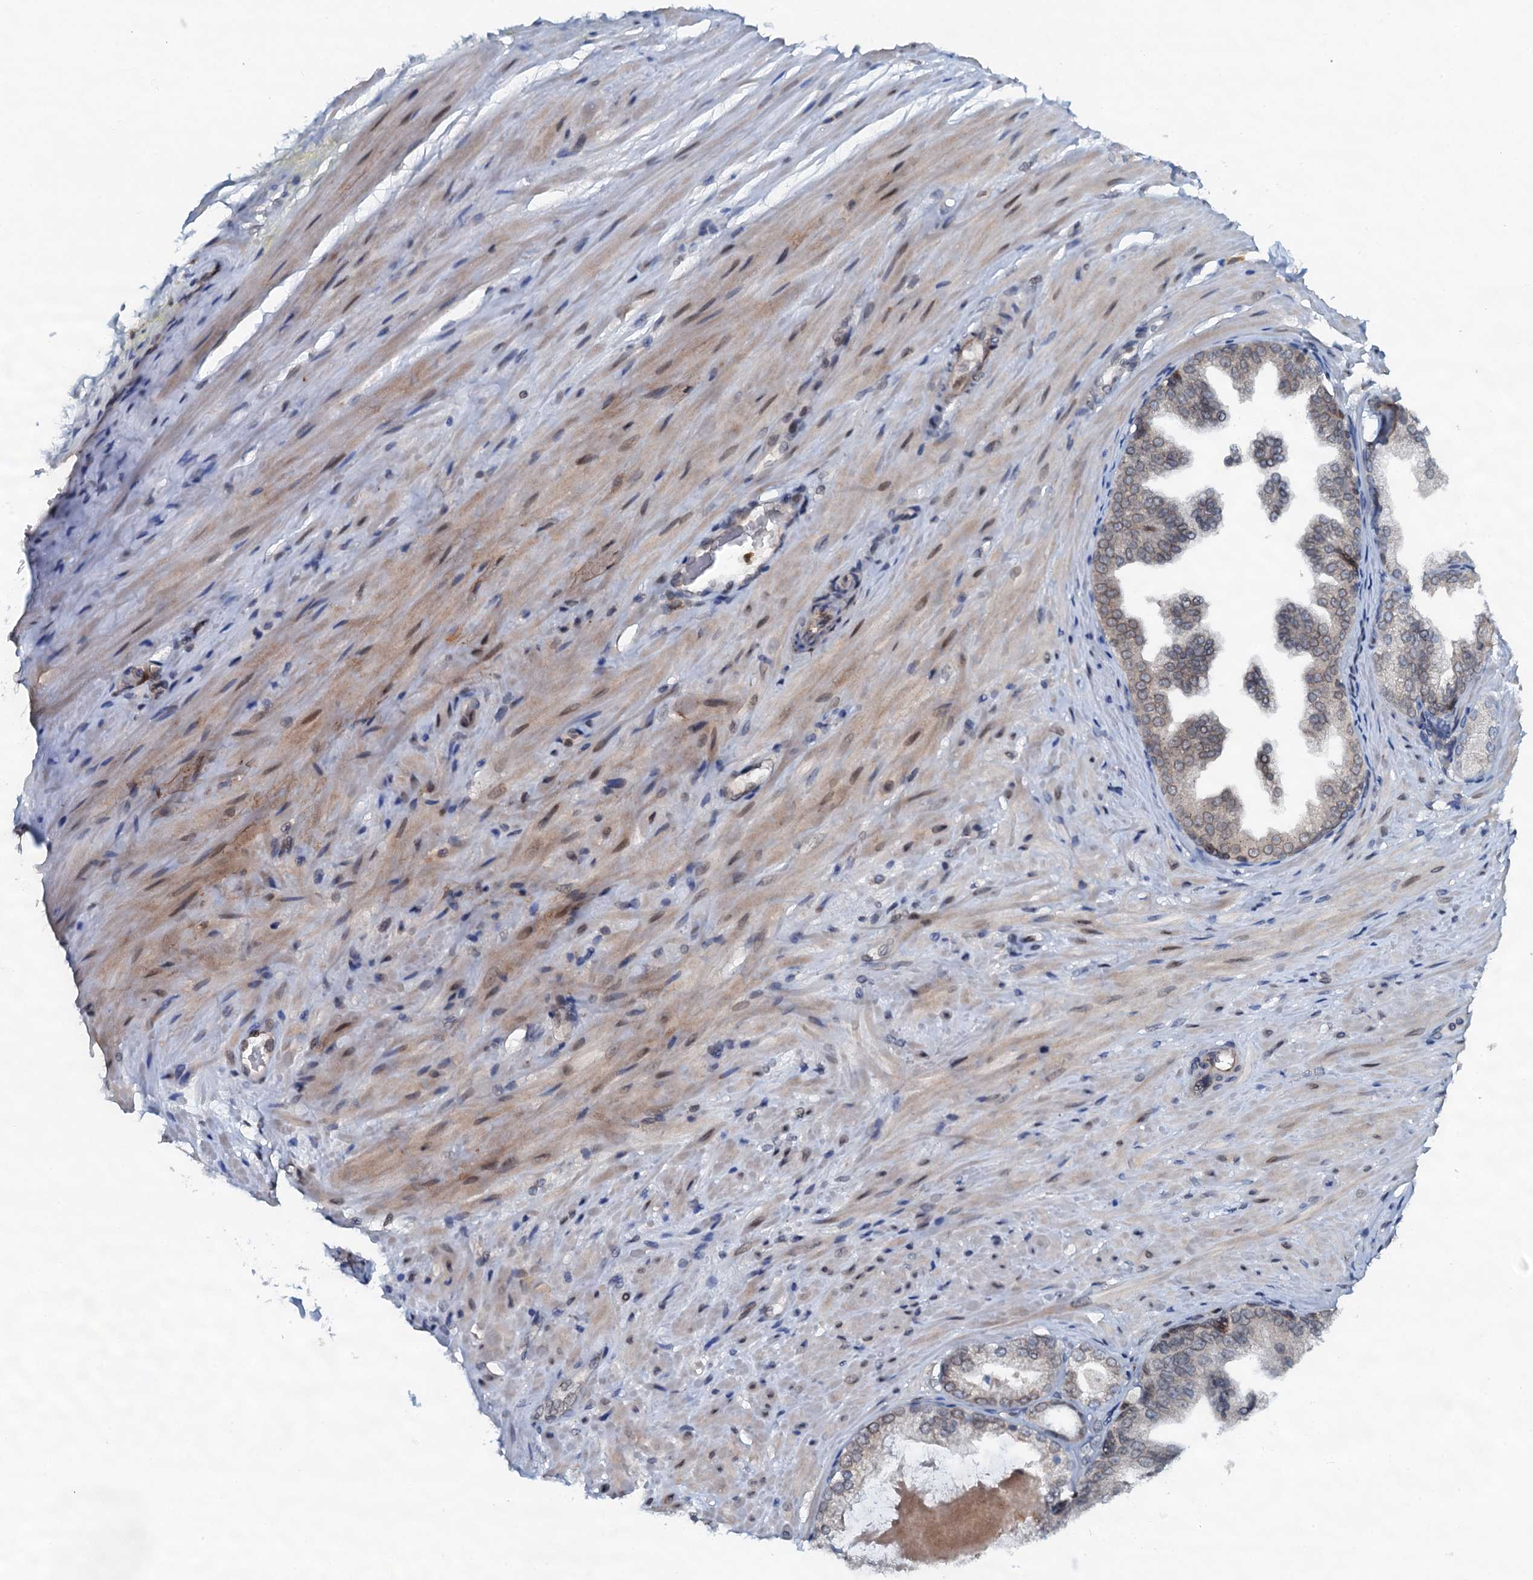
{"staining": {"intensity": "strong", "quantity": "25%-75%", "location": "cytoplasmic/membranous"}, "tissue": "soft tissue", "cell_type": "Chondrocytes", "image_type": "normal", "snomed": [{"axis": "morphology", "description": "Normal tissue, NOS"}, {"axis": "morphology", "description": "Adenocarcinoma, Low grade"}, {"axis": "topography", "description": "Prostate"}, {"axis": "topography", "description": "Peripheral nerve tissue"}], "caption": "Human soft tissue stained for a protein (brown) shows strong cytoplasmic/membranous positive staining in about 25%-75% of chondrocytes.", "gene": "SNTA1", "patient": {"sex": "male", "age": 63}}